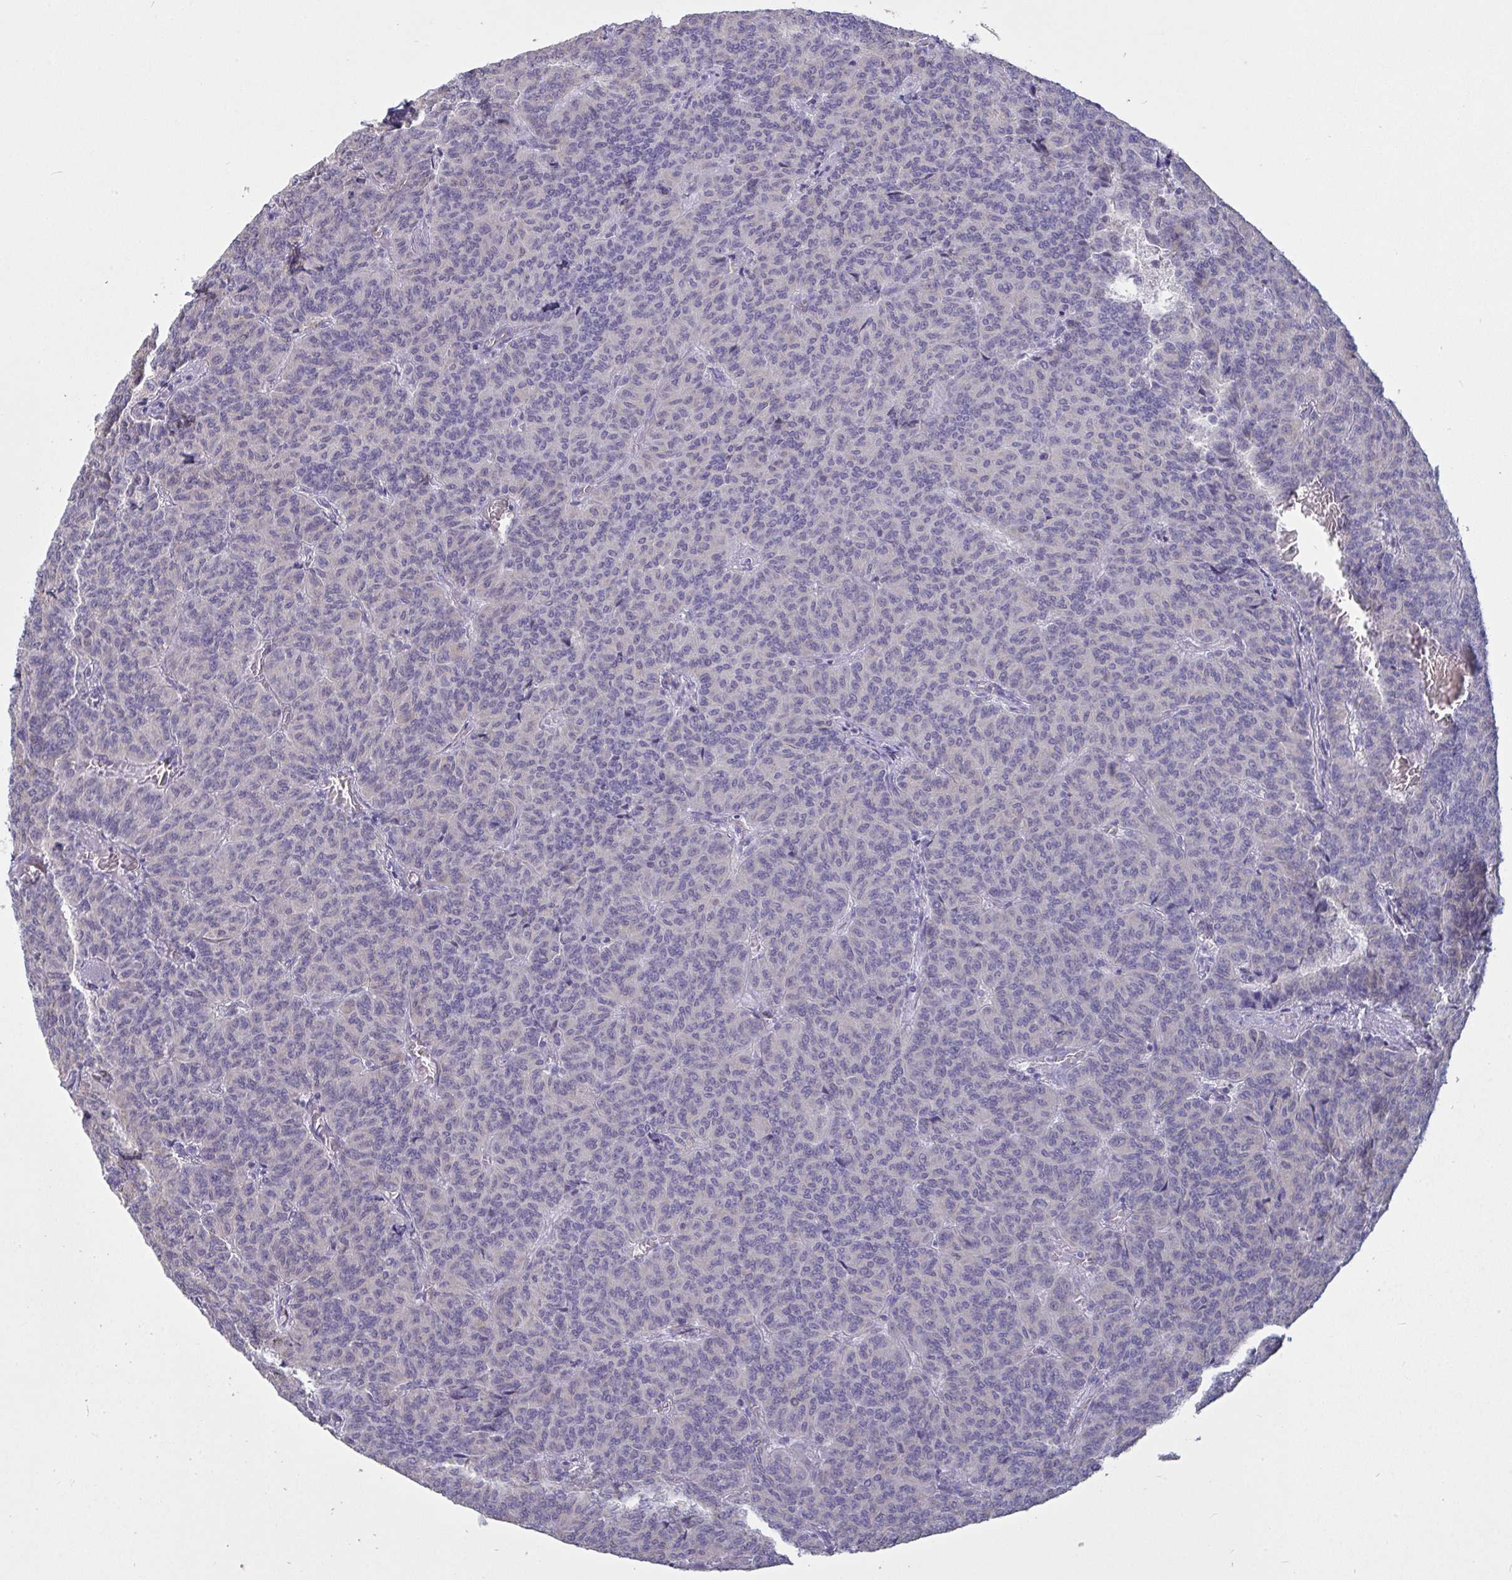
{"staining": {"intensity": "negative", "quantity": "none", "location": "none"}, "tissue": "carcinoid", "cell_type": "Tumor cells", "image_type": "cancer", "snomed": [{"axis": "morphology", "description": "Carcinoid, malignant, NOS"}, {"axis": "topography", "description": "Lung"}], "caption": "Tumor cells show no significant staining in carcinoid (malignant).", "gene": "MYC", "patient": {"sex": "male", "age": 61}}